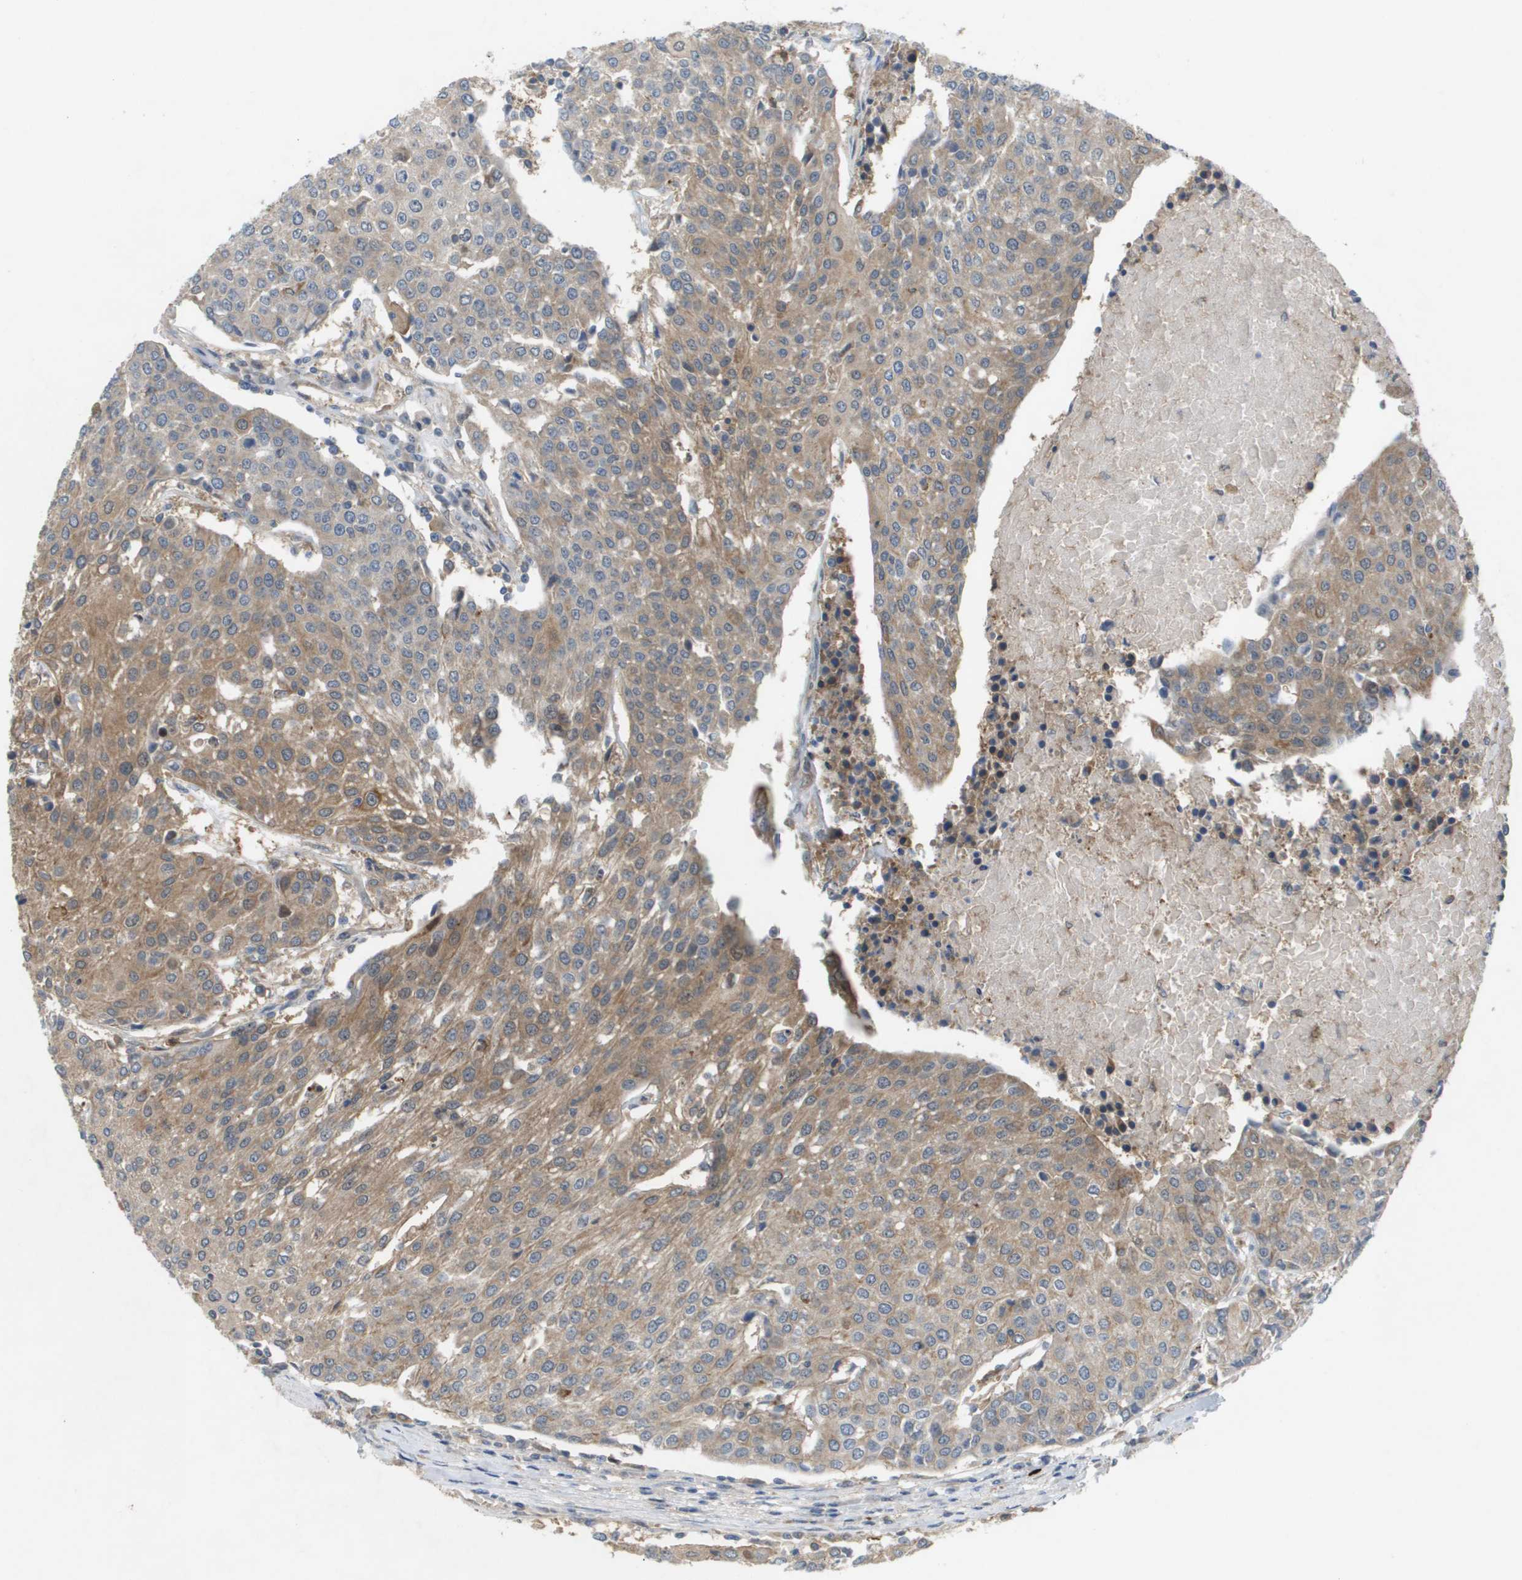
{"staining": {"intensity": "moderate", "quantity": ">75%", "location": "cytoplasmic/membranous"}, "tissue": "urothelial cancer", "cell_type": "Tumor cells", "image_type": "cancer", "snomed": [{"axis": "morphology", "description": "Urothelial carcinoma, High grade"}, {"axis": "topography", "description": "Urinary bladder"}], "caption": "Approximately >75% of tumor cells in human high-grade urothelial carcinoma display moderate cytoplasmic/membranous protein positivity as visualized by brown immunohistochemical staining.", "gene": "PALD1", "patient": {"sex": "female", "age": 85}}